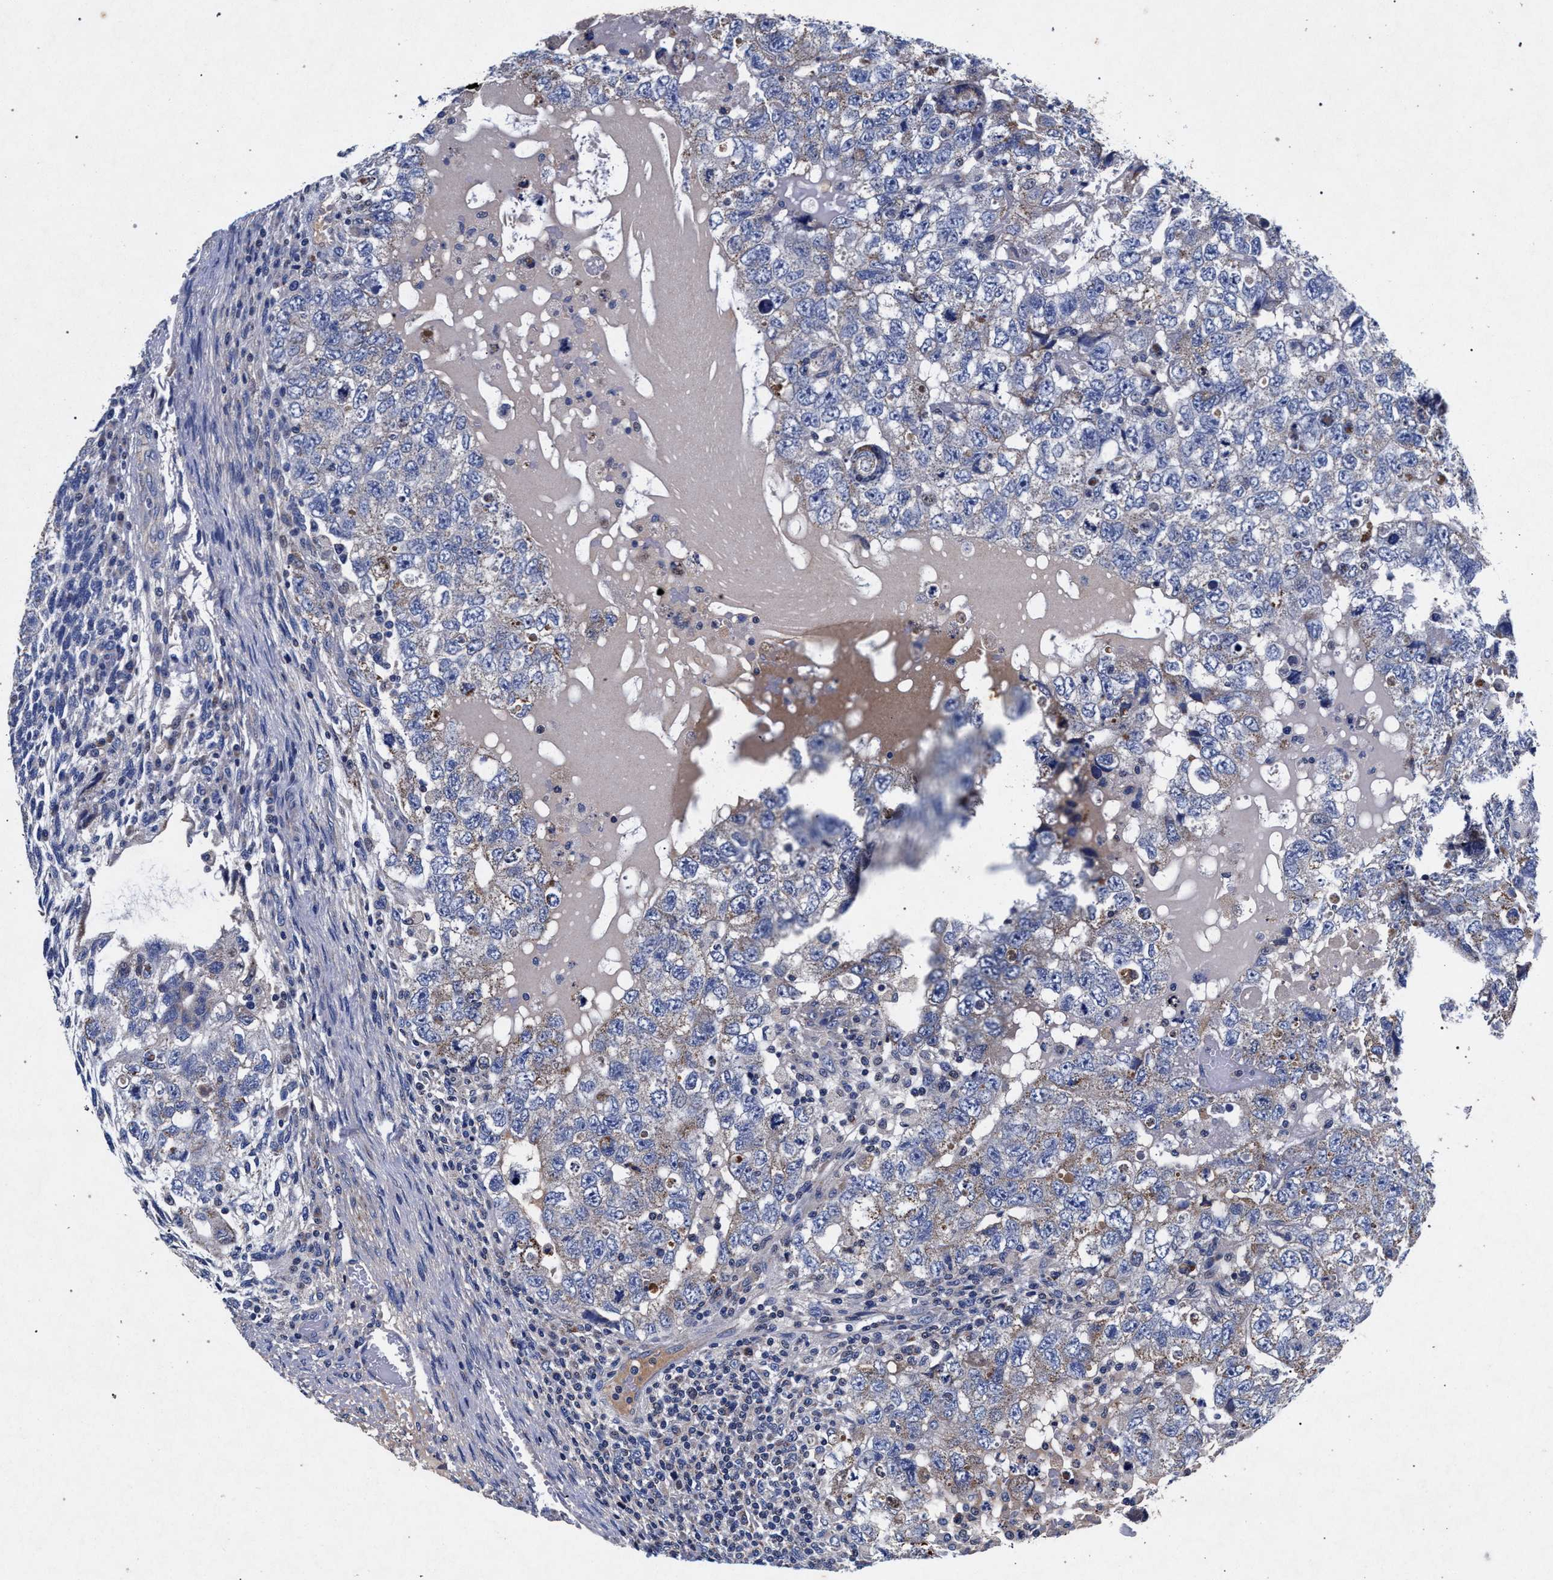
{"staining": {"intensity": "weak", "quantity": "<25%", "location": "cytoplasmic/membranous"}, "tissue": "testis cancer", "cell_type": "Tumor cells", "image_type": "cancer", "snomed": [{"axis": "morphology", "description": "Carcinoma, Embryonal, NOS"}, {"axis": "topography", "description": "Testis"}], "caption": "High magnification brightfield microscopy of embryonal carcinoma (testis) stained with DAB (3,3'-diaminobenzidine) (brown) and counterstained with hematoxylin (blue): tumor cells show no significant staining.", "gene": "HSD17B14", "patient": {"sex": "male", "age": 36}}